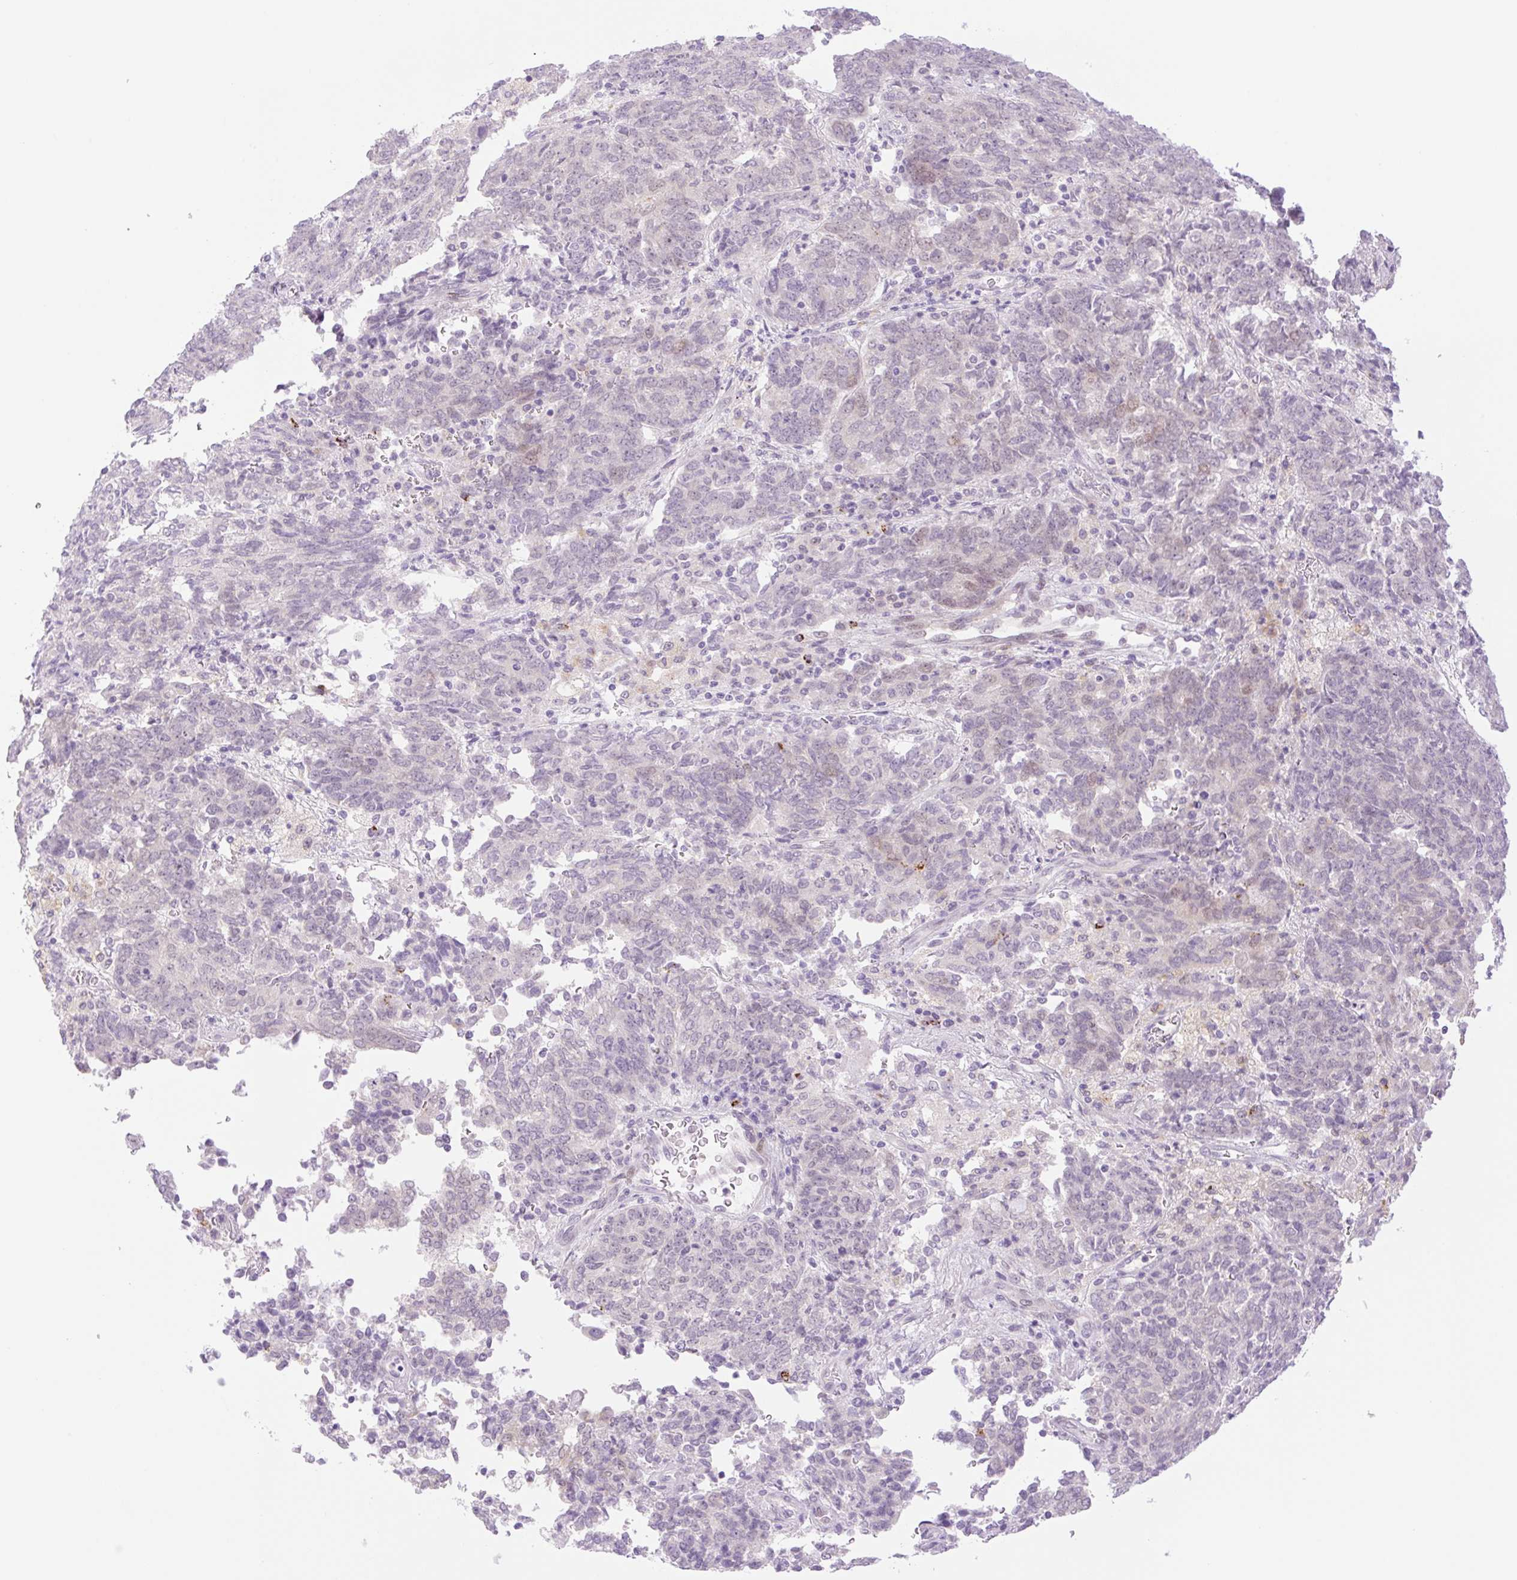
{"staining": {"intensity": "weak", "quantity": "<25%", "location": "cytoplasmic/membranous,nuclear"}, "tissue": "endometrial cancer", "cell_type": "Tumor cells", "image_type": "cancer", "snomed": [{"axis": "morphology", "description": "Adenocarcinoma, NOS"}, {"axis": "topography", "description": "Endometrium"}], "caption": "Tumor cells are negative for brown protein staining in endometrial adenocarcinoma.", "gene": "SPRYD4", "patient": {"sex": "female", "age": 80}}